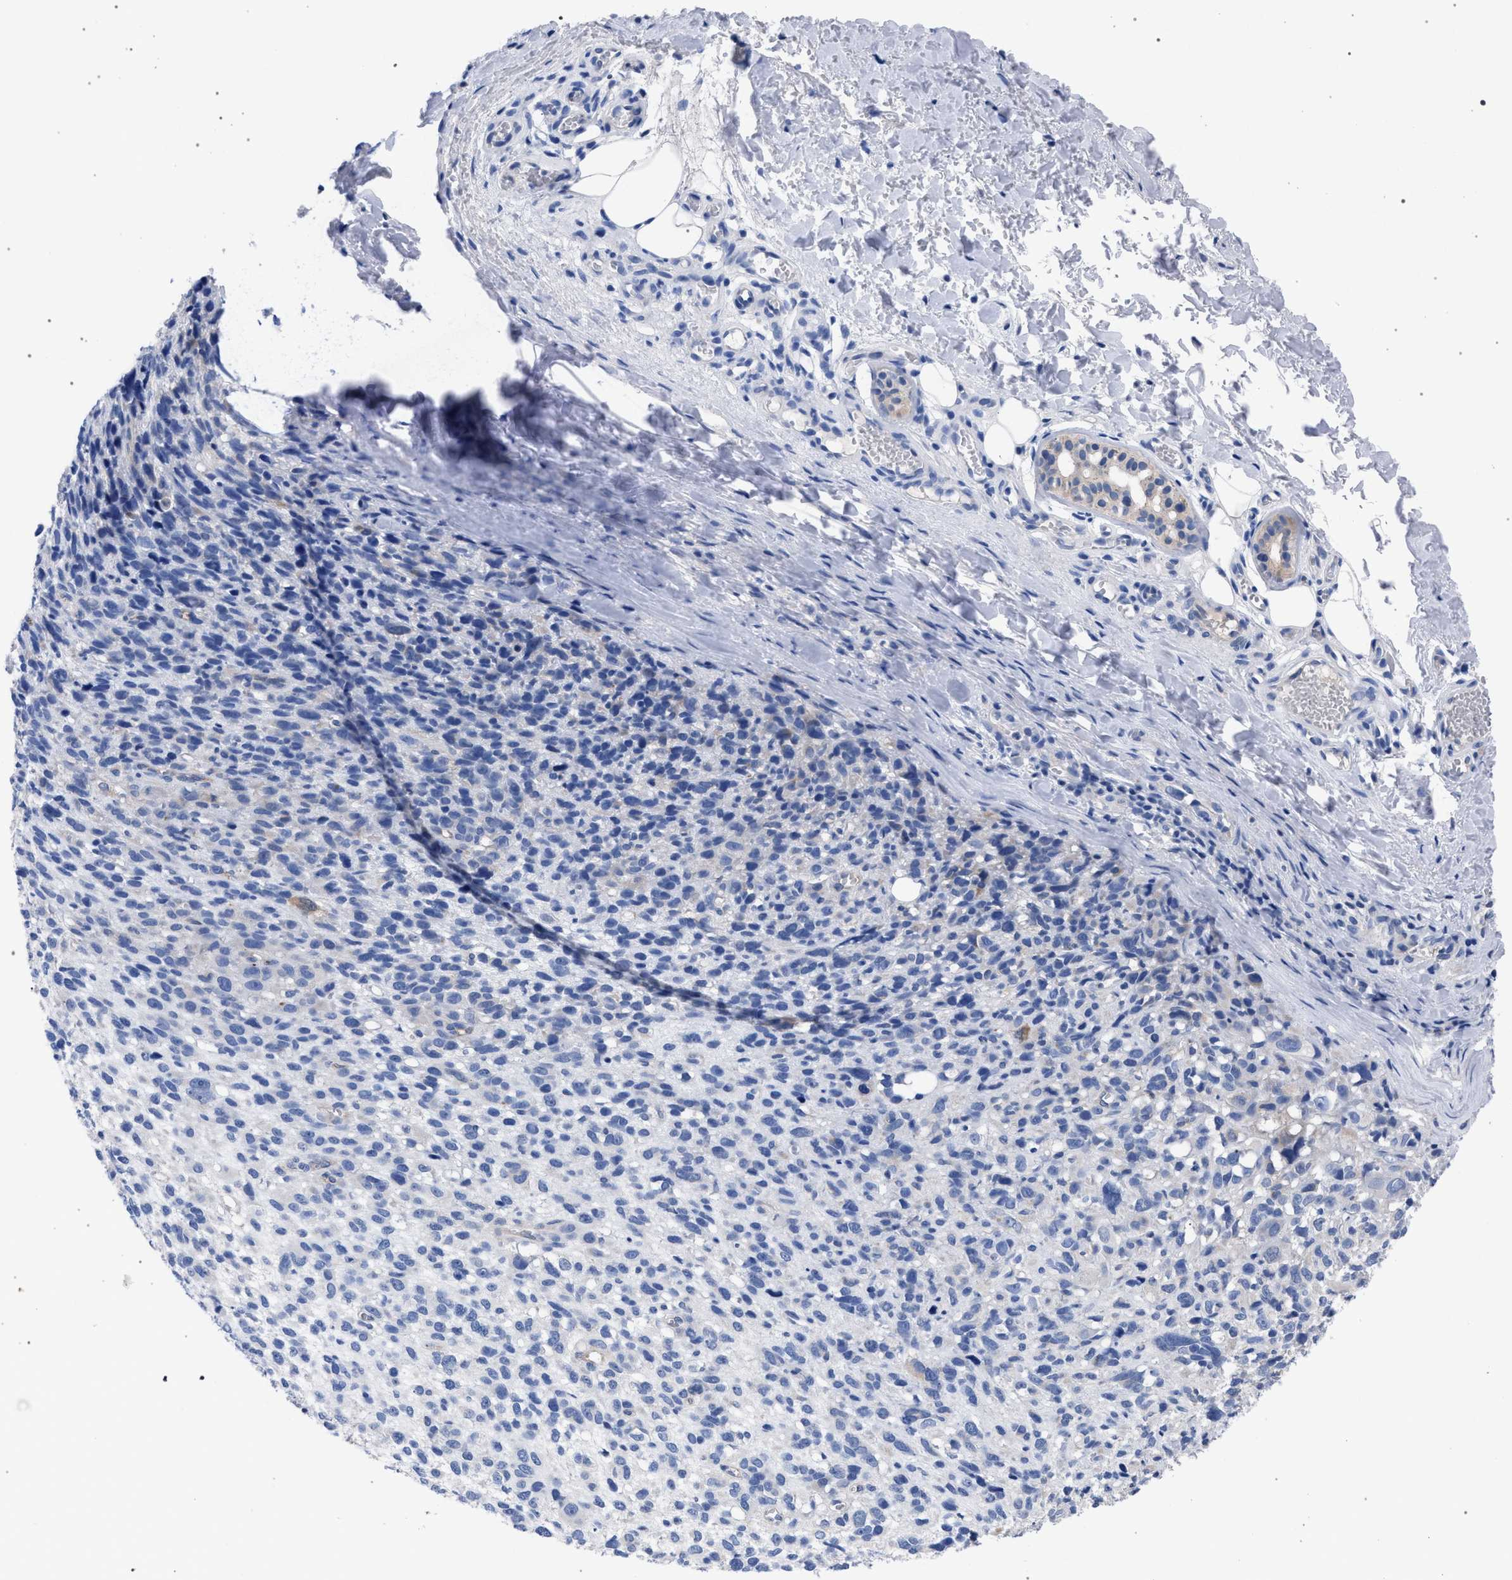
{"staining": {"intensity": "negative", "quantity": "none", "location": "none"}, "tissue": "melanoma", "cell_type": "Tumor cells", "image_type": "cancer", "snomed": [{"axis": "morphology", "description": "Malignant melanoma, NOS"}, {"axis": "topography", "description": "Skin"}], "caption": "Malignant melanoma was stained to show a protein in brown. There is no significant staining in tumor cells. (Immunohistochemistry, brightfield microscopy, high magnification).", "gene": "GMPR", "patient": {"sex": "female", "age": 55}}